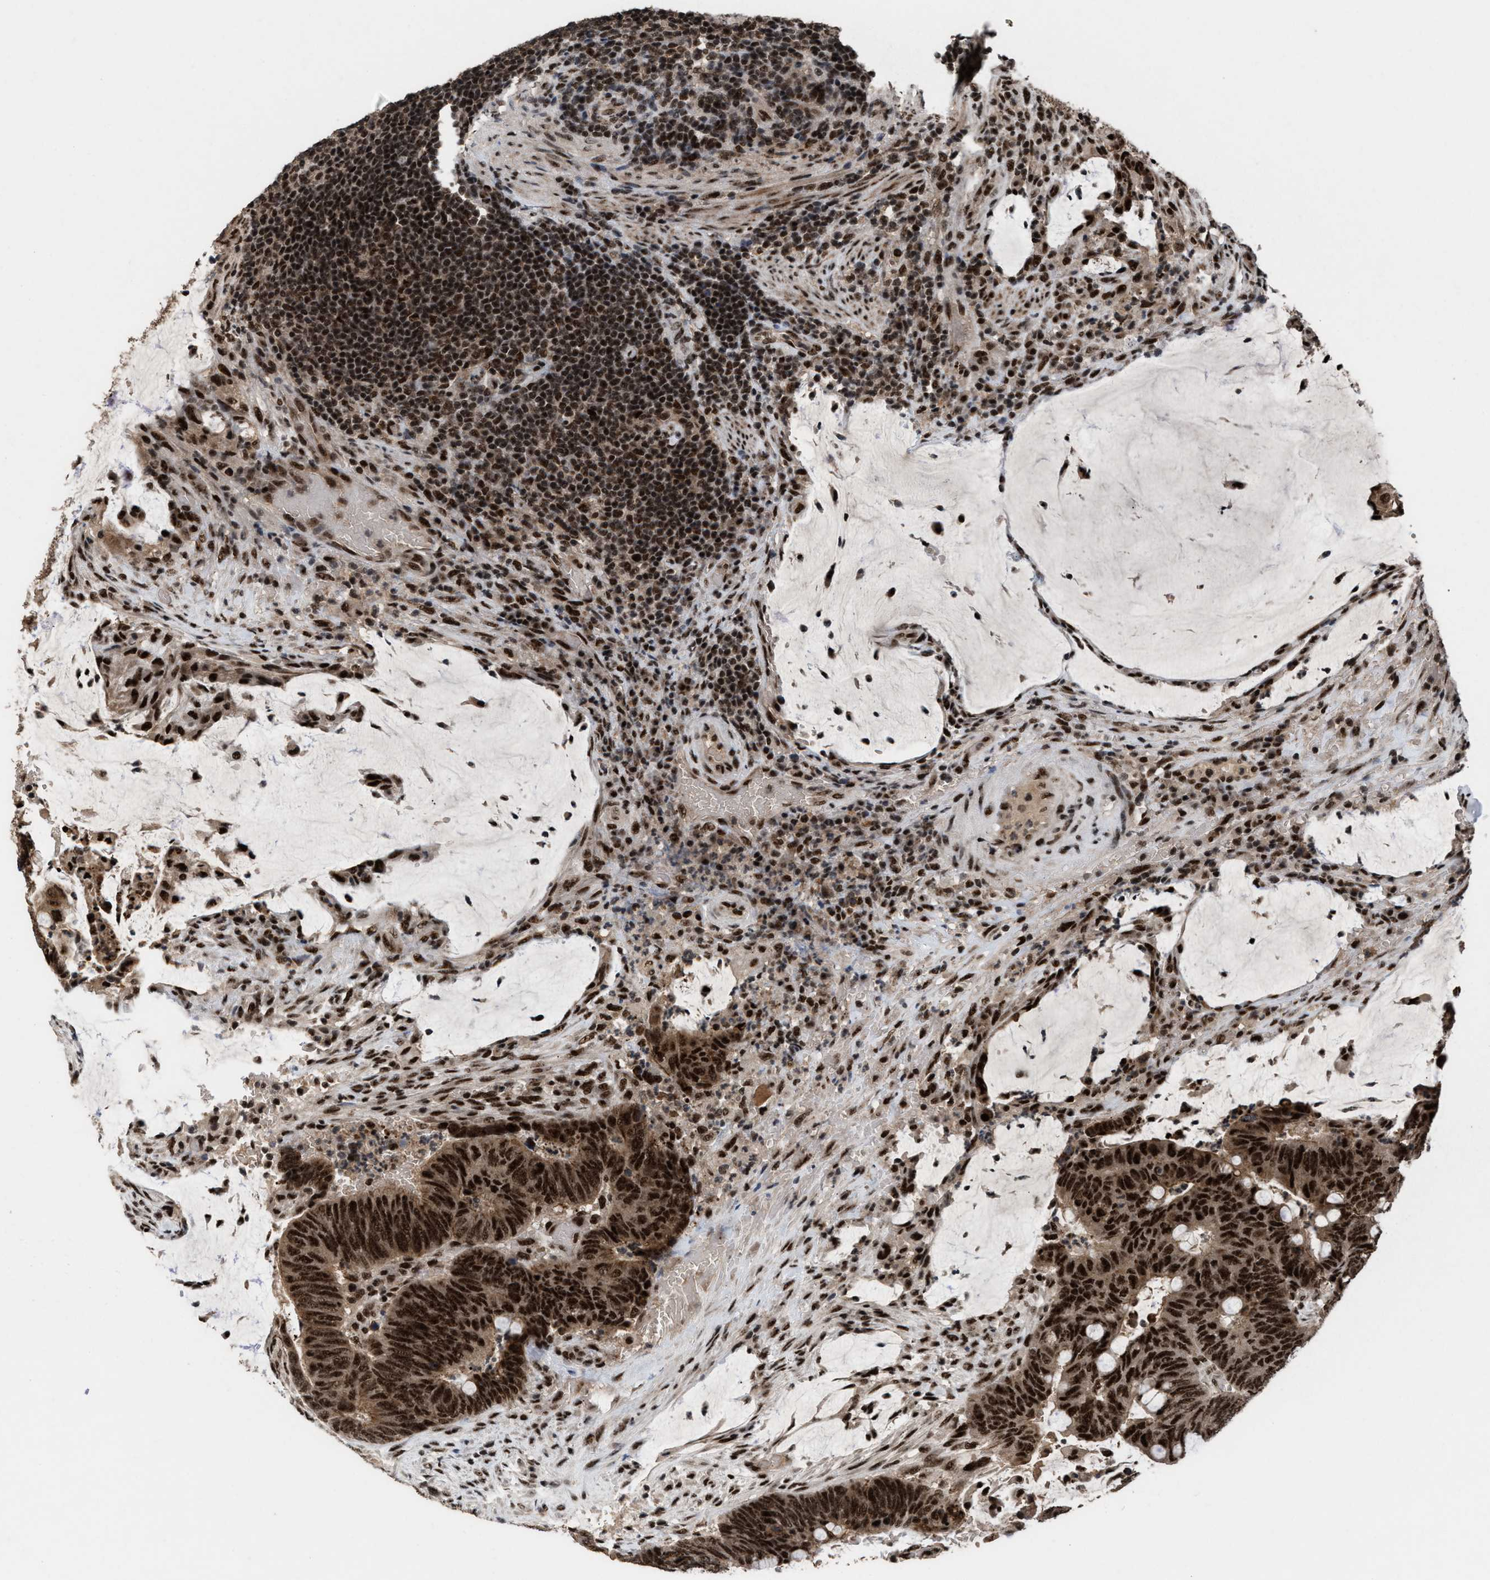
{"staining": {"intensity": "strong", "quantity": ">75%", "location": "nuclear"}, "tissue": "colorectal cancer", "cell_type": "Tumor cells", "image_type": "cancer", "snomed": [{"axis": "morphology", "description": "Normal tissue, NOS"}, {"axis": "morphology", "description": "Adenocarcinoma, NOS"}, {"axis": "topography", "description": "Rectum"}, {"axis": "topography", "description": "Peripheral nerve tissue"}], "caption": "This is a micrograph of immunohistochemistry staining of adenocarcinoma (colorectal), which shows strong positivity in the nuclear of tumor cells.", "gene": "PRPF4", "patient": {"sex": "male", "age": 92}}